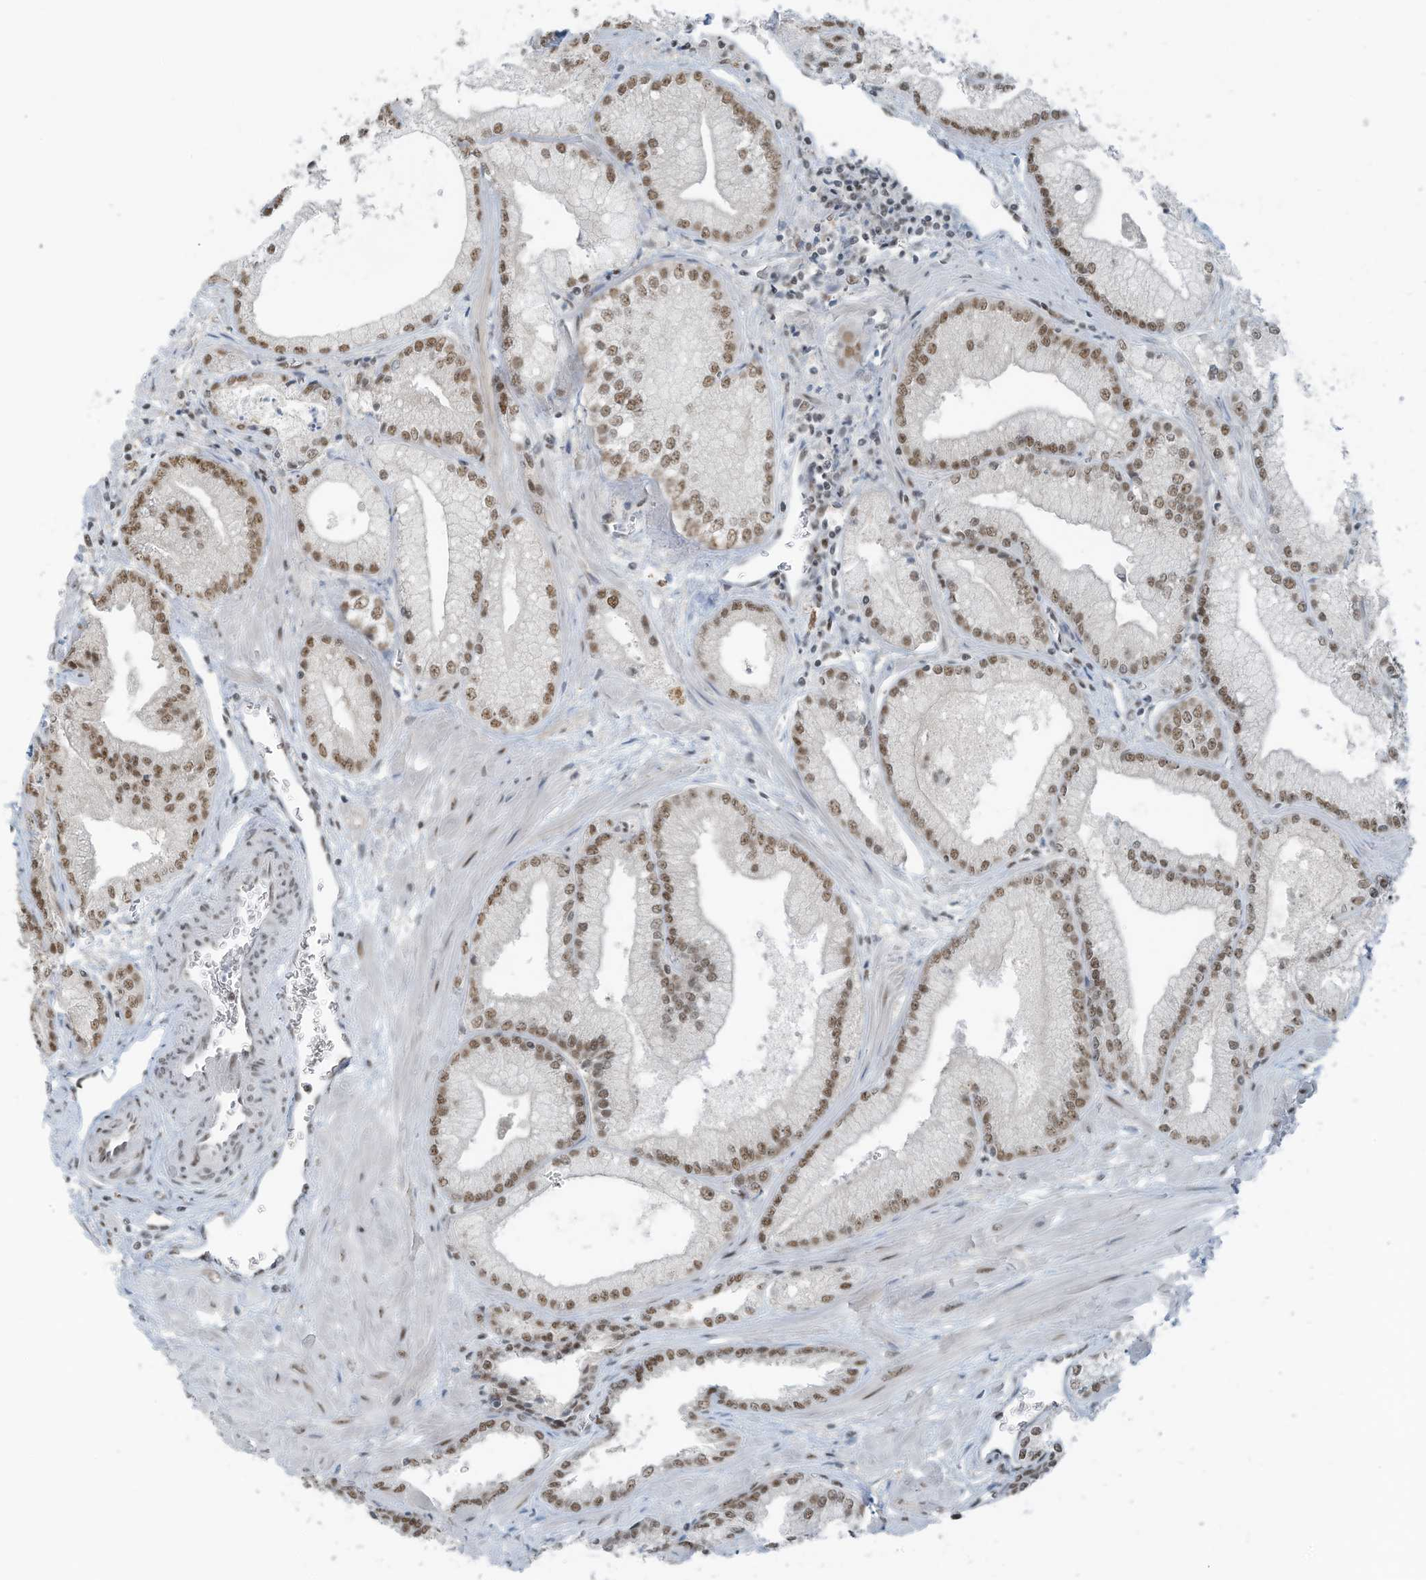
{"staining": {"intensity": "moderate", "quantity": ">75%", "location": "nuclear"}, "tissue": "prostate cancer", "cell_type": "Tumor cells", "image_type": "cancer", "snomed": [{"axis": "morphology", "description": "Adenocarcinoma, Low grade"}, {"axis": "topography", "description": "Prostate"}], "caption": "About >75% of tumor cells in low-grade adenocarcinoma (prostate) reveal moderate nuclear protein positivity as visualized by brown immunohistochemical staining.", "gene": "WRNIP1", "patient": {"sex": "male", "age": 67}}